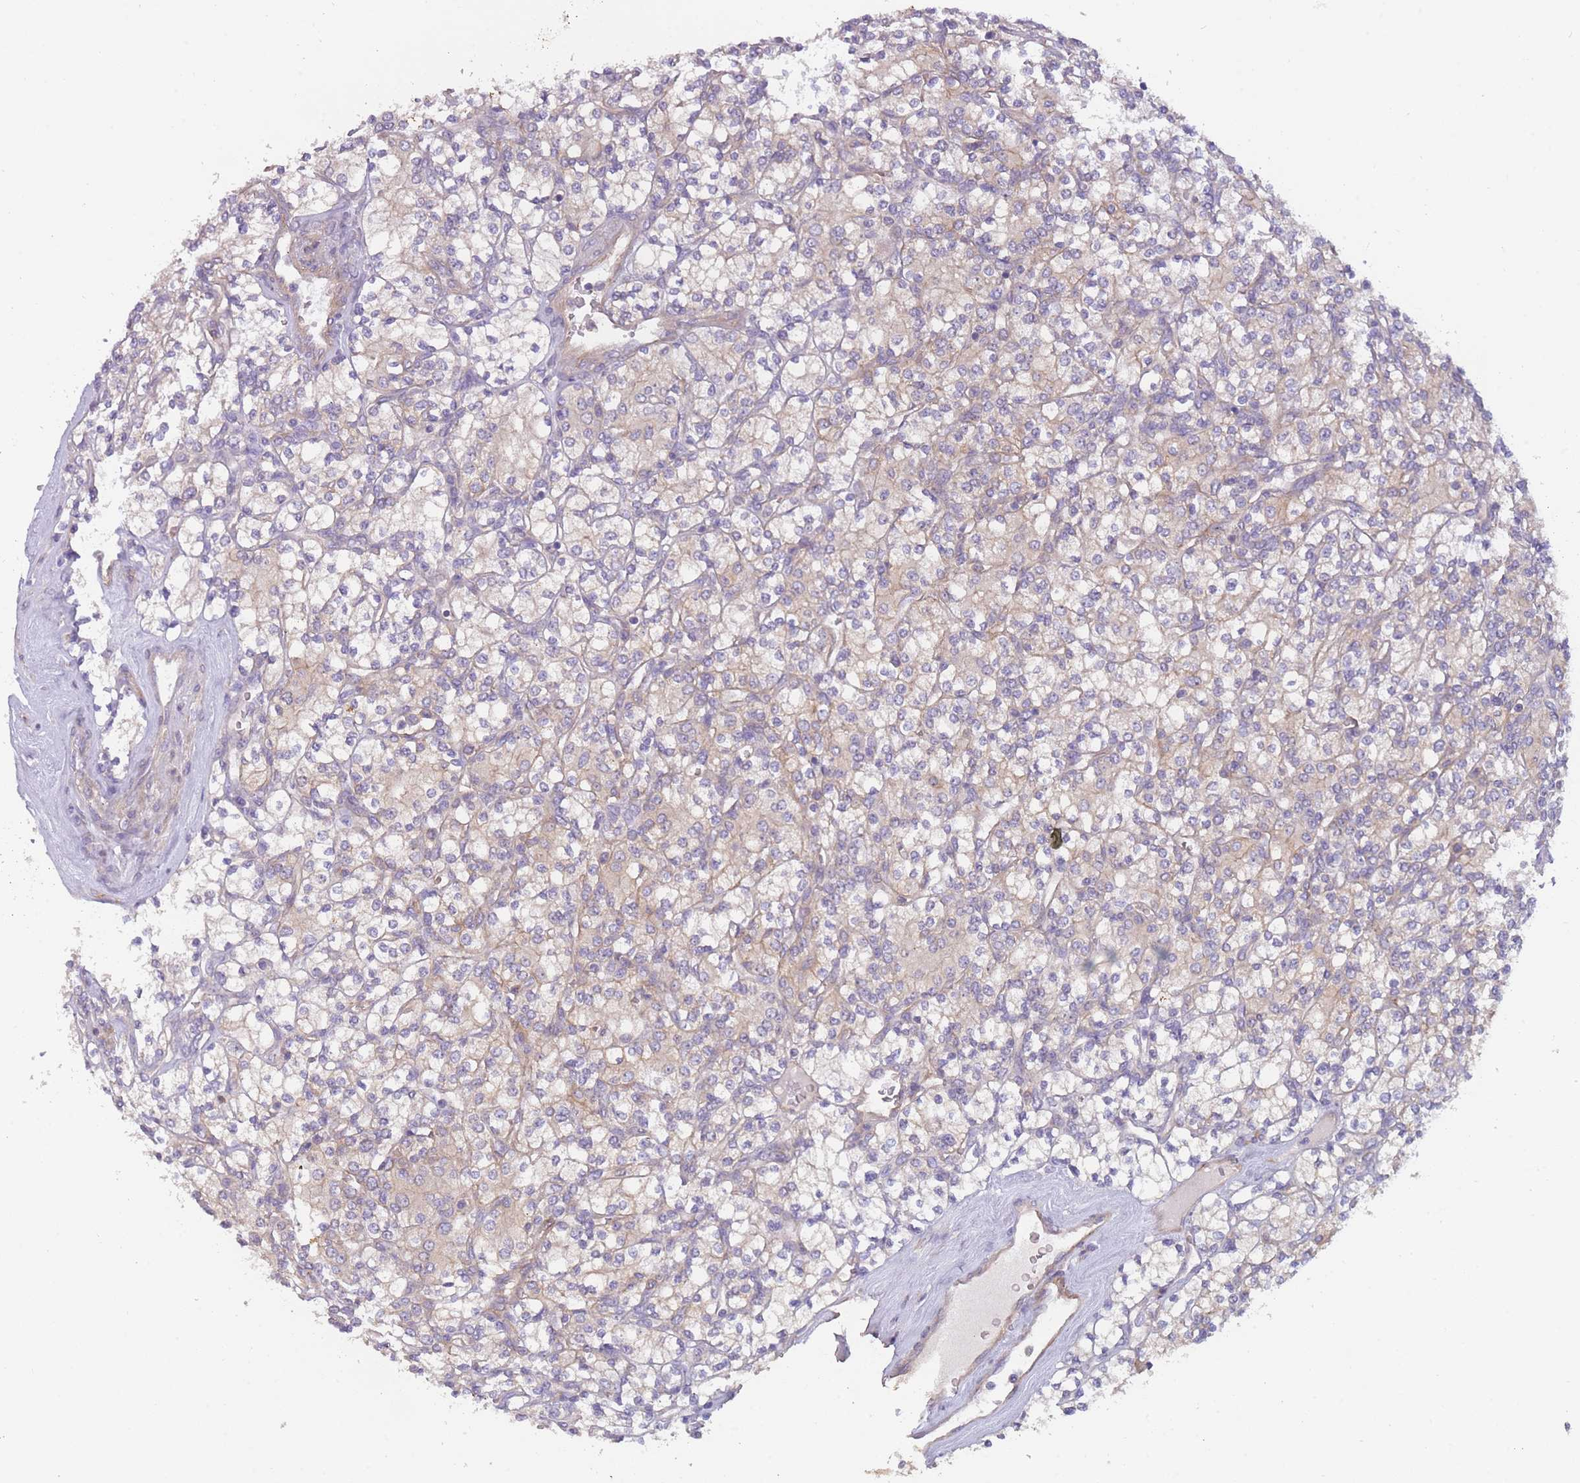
{"staining": {"intensity": "weak", "quantity": "<25%", "location": "cytoplasmic/membranous"}, "tissue": "renal cancer", "cell_type": "Tumor cells", "image_type": "cancer", "snomed": [{"axis": "morphology", "description": "Adenocarcinoma, NOS"}, {"axis": "topography", "description": "Kidney"}], "caption": "Immunohistochemistry micrograph of renal adenocarcinoma stained for a protein (brown), which displays no expression in tumor cells.", "gene": "WDR93", "patient": {"sex": "male", "age": 77}}